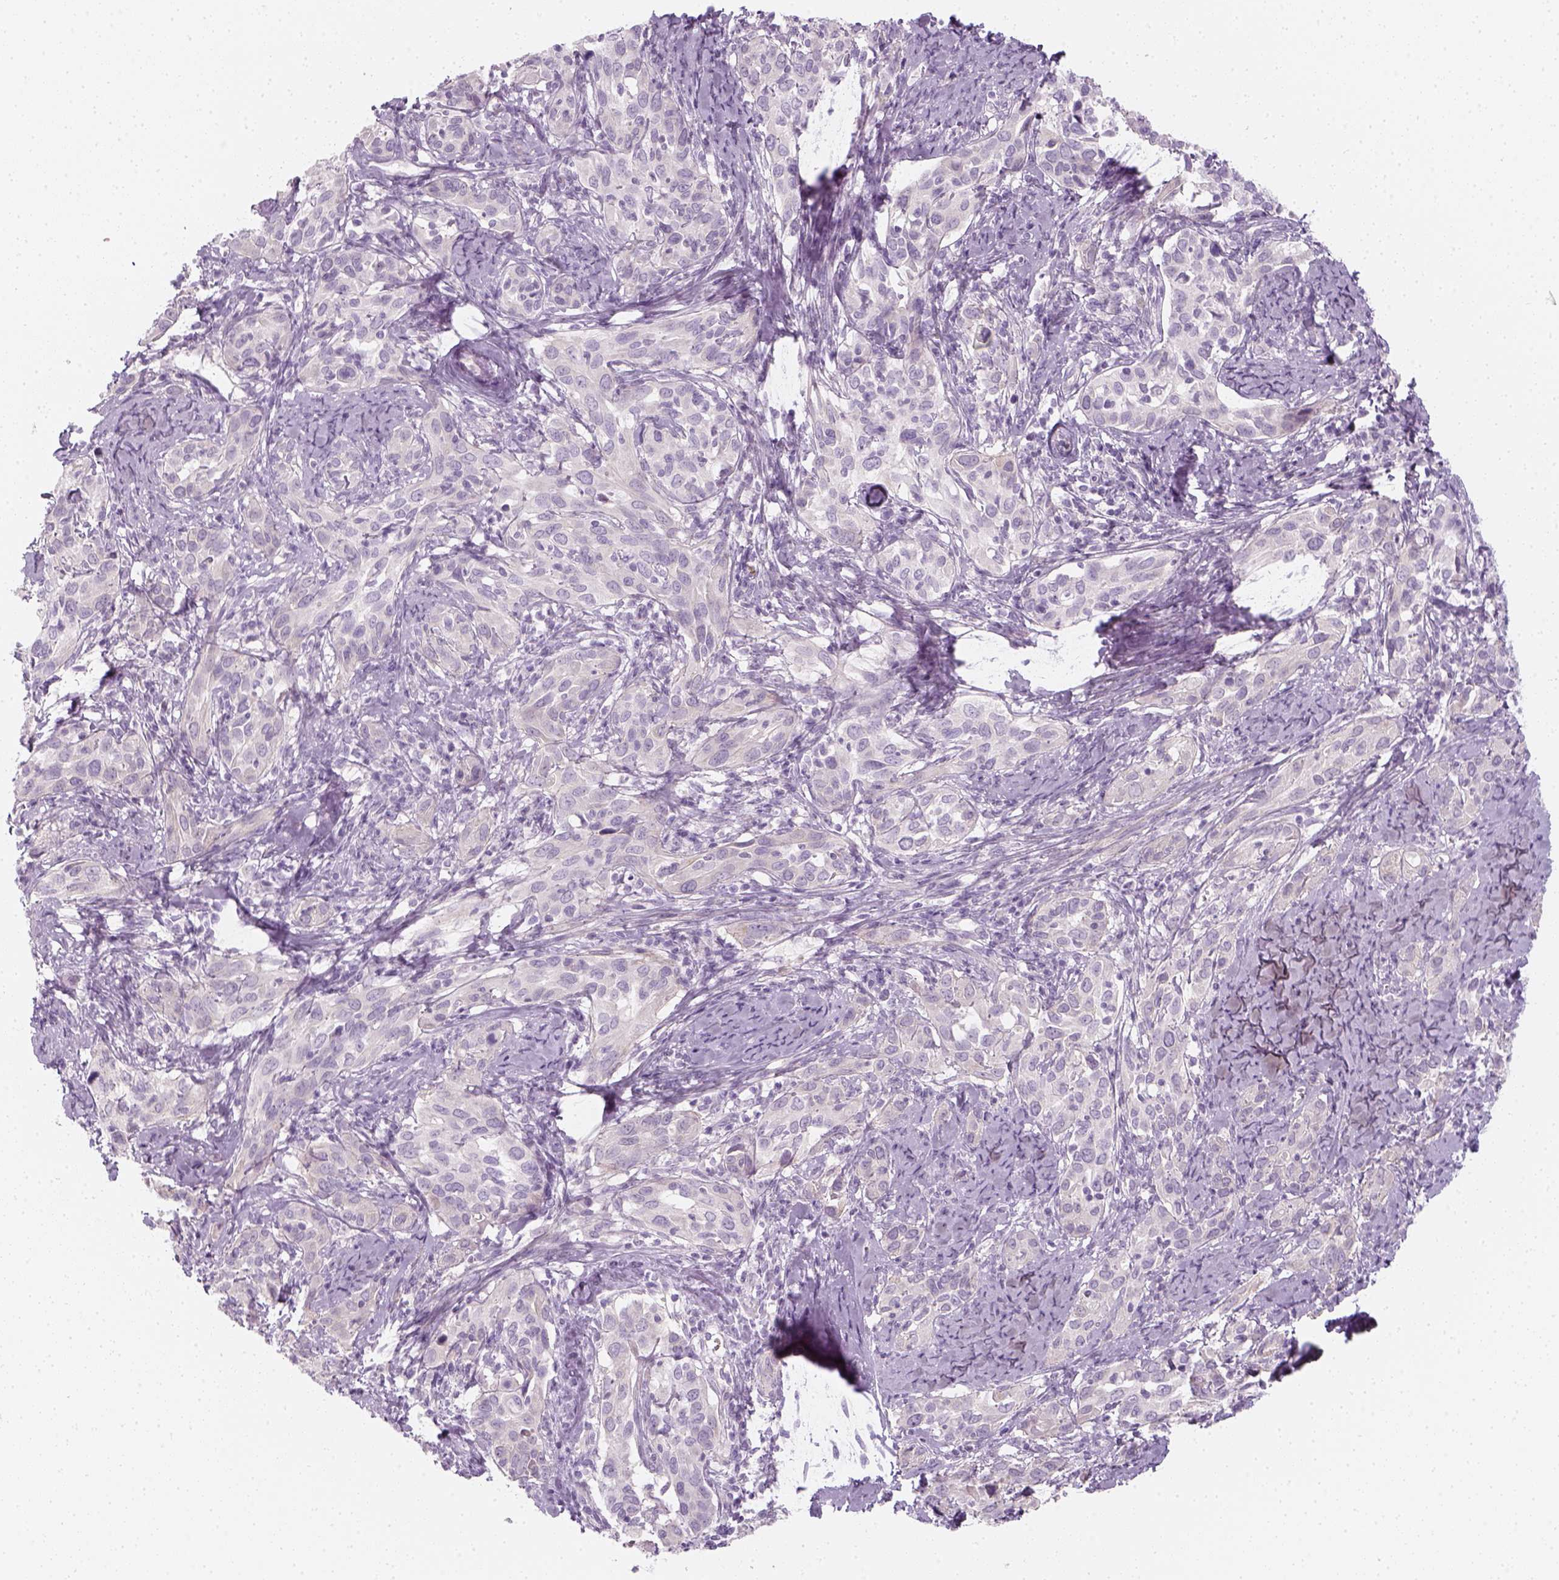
{"staining": {"intensity": "negative", "quantity": "none", "location": "none"}, "tissue": "cervical cancer", "cell_type": "Tumor cells", "image_type": "cancer", "snomed": [{"axis": "morphology", "description": "Squamous cell carcinoma, NOS"}, {"axis": "topography", "description": "Cervix"}], "caption": "Tumor cells are negative for protein expression in human cervical cancer (squamous cell carcinoma).", "gene": "PRAME", "patient": {"sex": "female", "age": 51}}